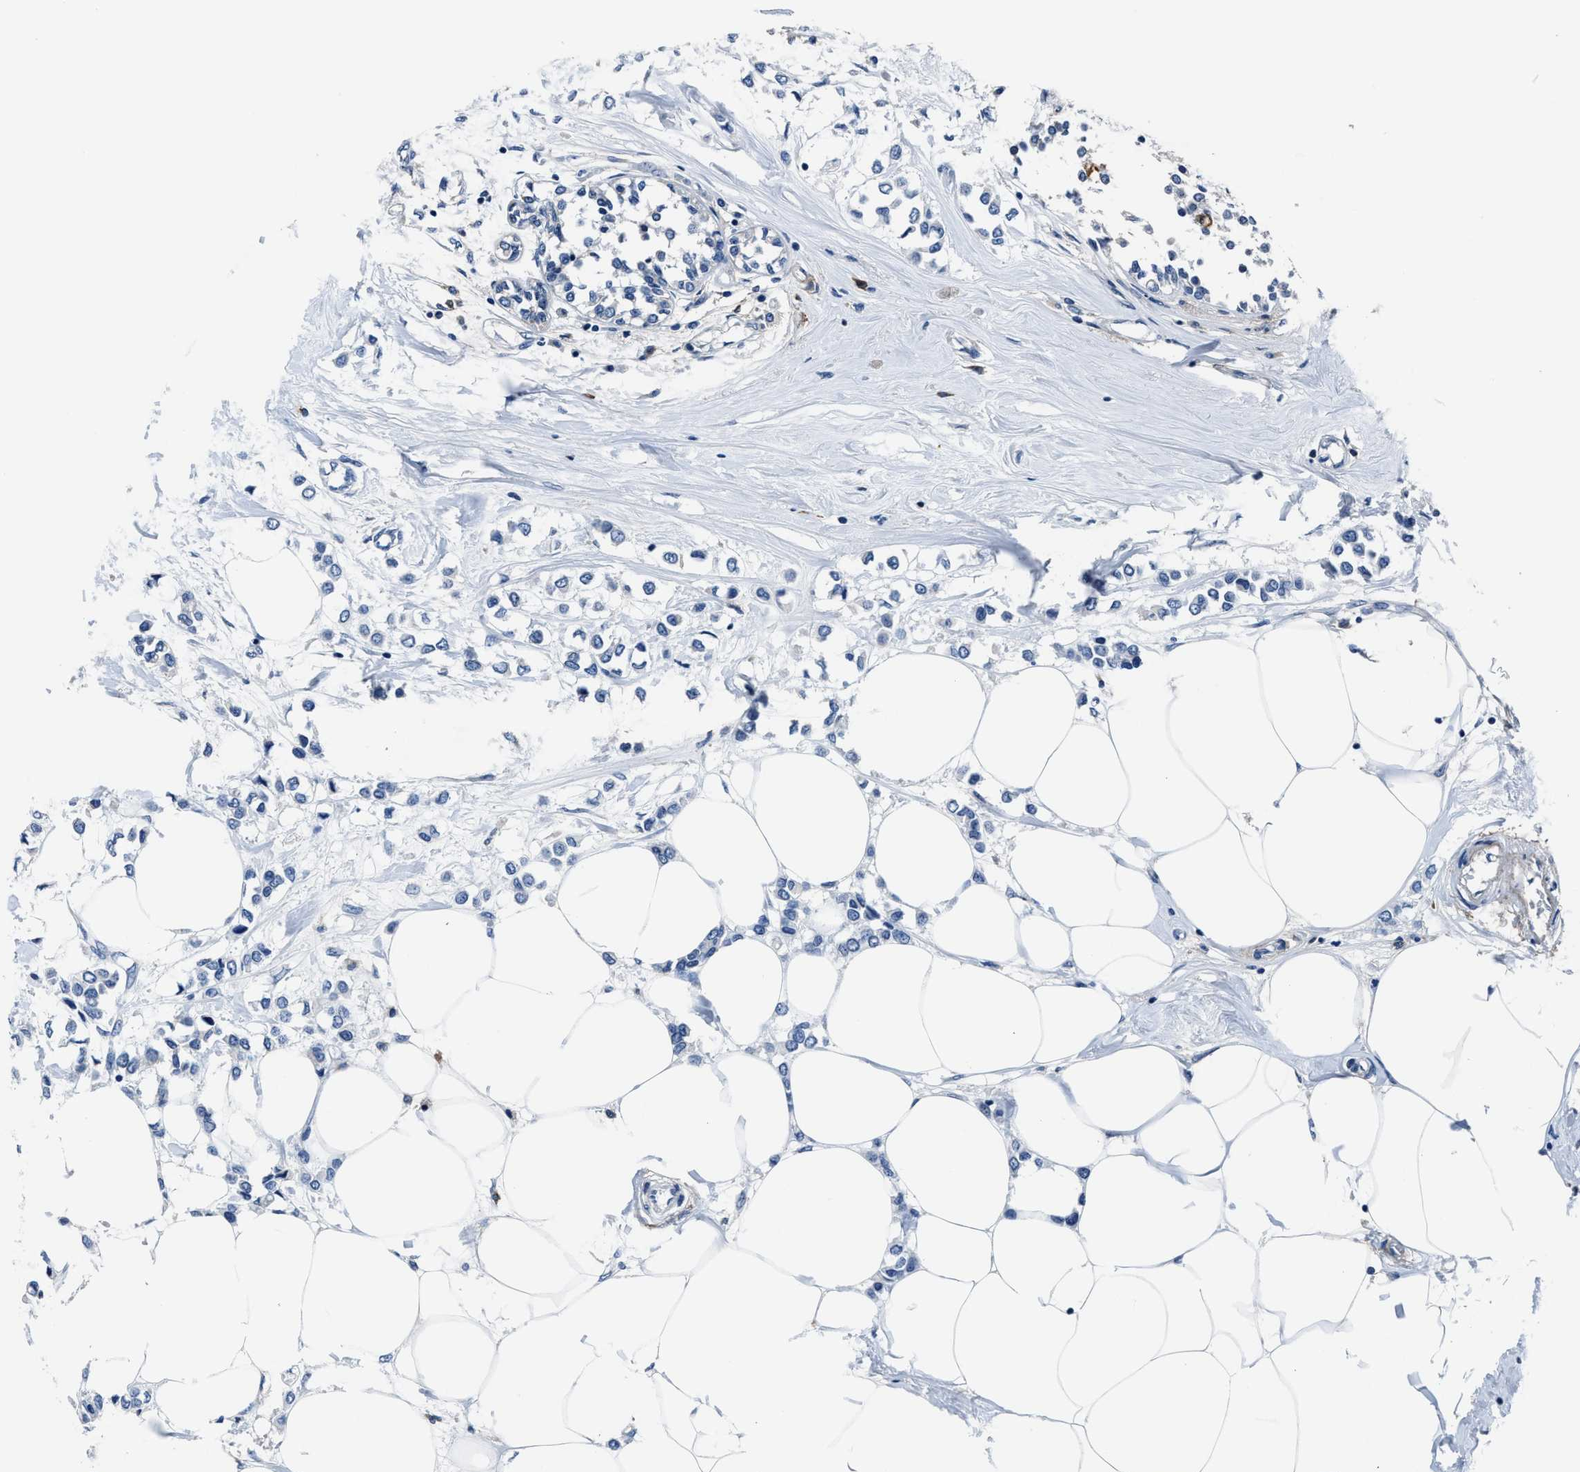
{"staining": {"intensity": "negative", "quantity": "none", "location": "none"}, "tissue": "breast cancer", "cell_type": "Tumor cells", "image_type": "cancer", "snomed": [{"axis": "morphology", "description": "Lobular carcinoma"}, {"axis": "topography", "description": "Breast"}], "caption": "IHC photomicrograph of breast cancer (lobular carcinoma) stained for a protein (brown), which displays no staining in tumor cells. (DAB (3,3'-diaminobenzidine) IHC, high magnification).", "gene": "FGL2", "patient": {"sex": "female", "age": 51}}